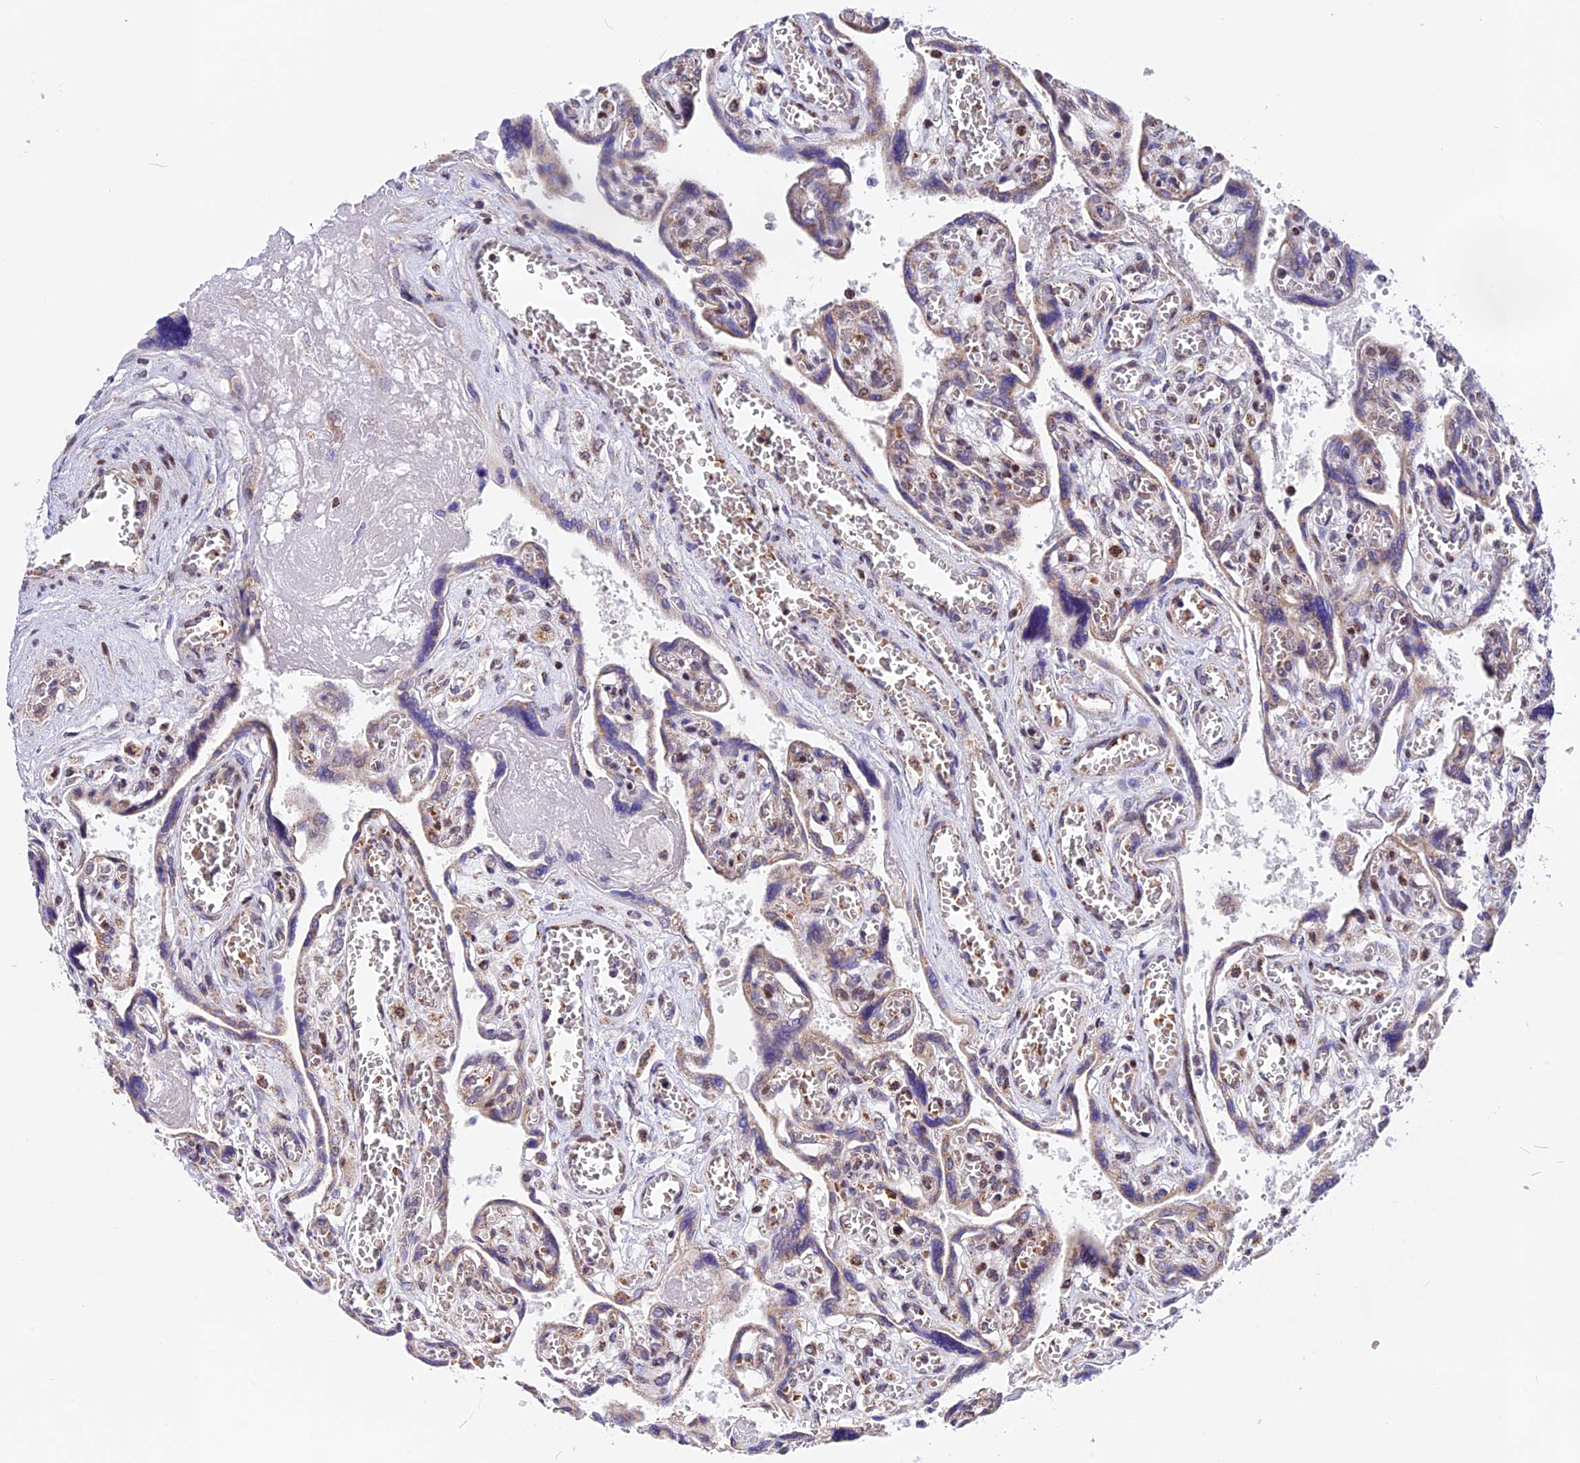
{"staining": {"intensity": "negative", "quantity": "none", "location": "none"}, "tissue": "placenta", "cell_type": "Decidual cells", "image_type": "normal", "snomed": [{"axis": "morphology", "description": "Normal tissue, NOS"}, {"axis": "topography", "description": "Placenta"}], "caption": "This is a micrograph of IHC staining of benign placenta, which shows no staining in decidual cells.", "gene": "FAM174C", "patient": {"sex": "female", "age": 39}}